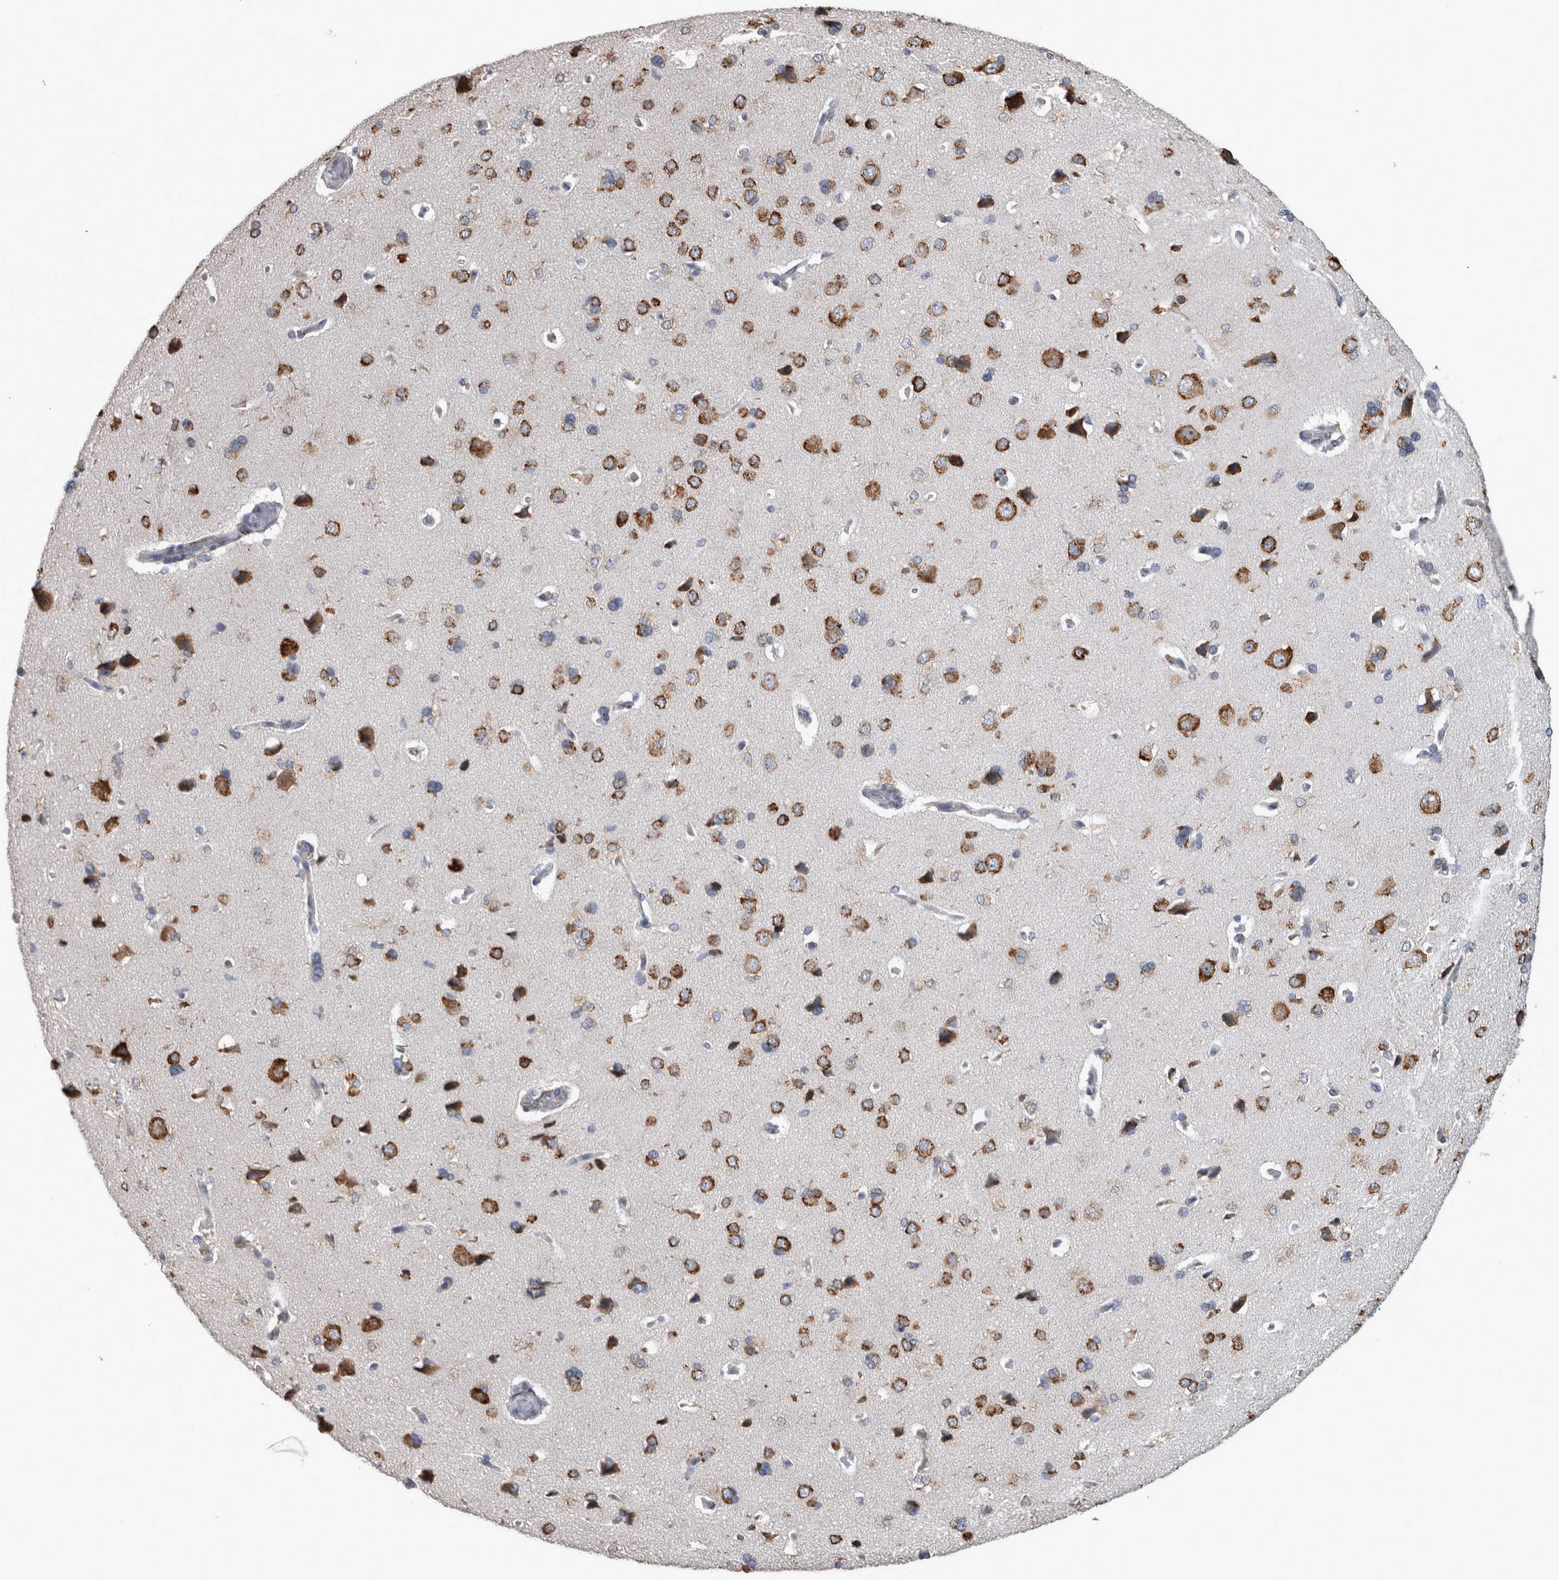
{"staining": {"intensity": "moderate", "quantity": "25%-75%", "location": "cytoplasmic/membranous"}, "tissue": "cerebral cortex", "cell_type": "Endothelial cells", "image_type": "normal", "snomed": [{"axis": "morphology", "description": "Normal tissue, NOS"}, {"axis": "topography", "description": "Cerebral cortex"}], "caption": "Immunohistochemistry (IHC) of unremarkable cerebral cortex exhibits medium levels of moderate cytoplasmic/membranous staining in approximately 25%-75% of endothelial cells.", "gene": "FHIP2B", "patient": {"sex": "male", "age": 62}}